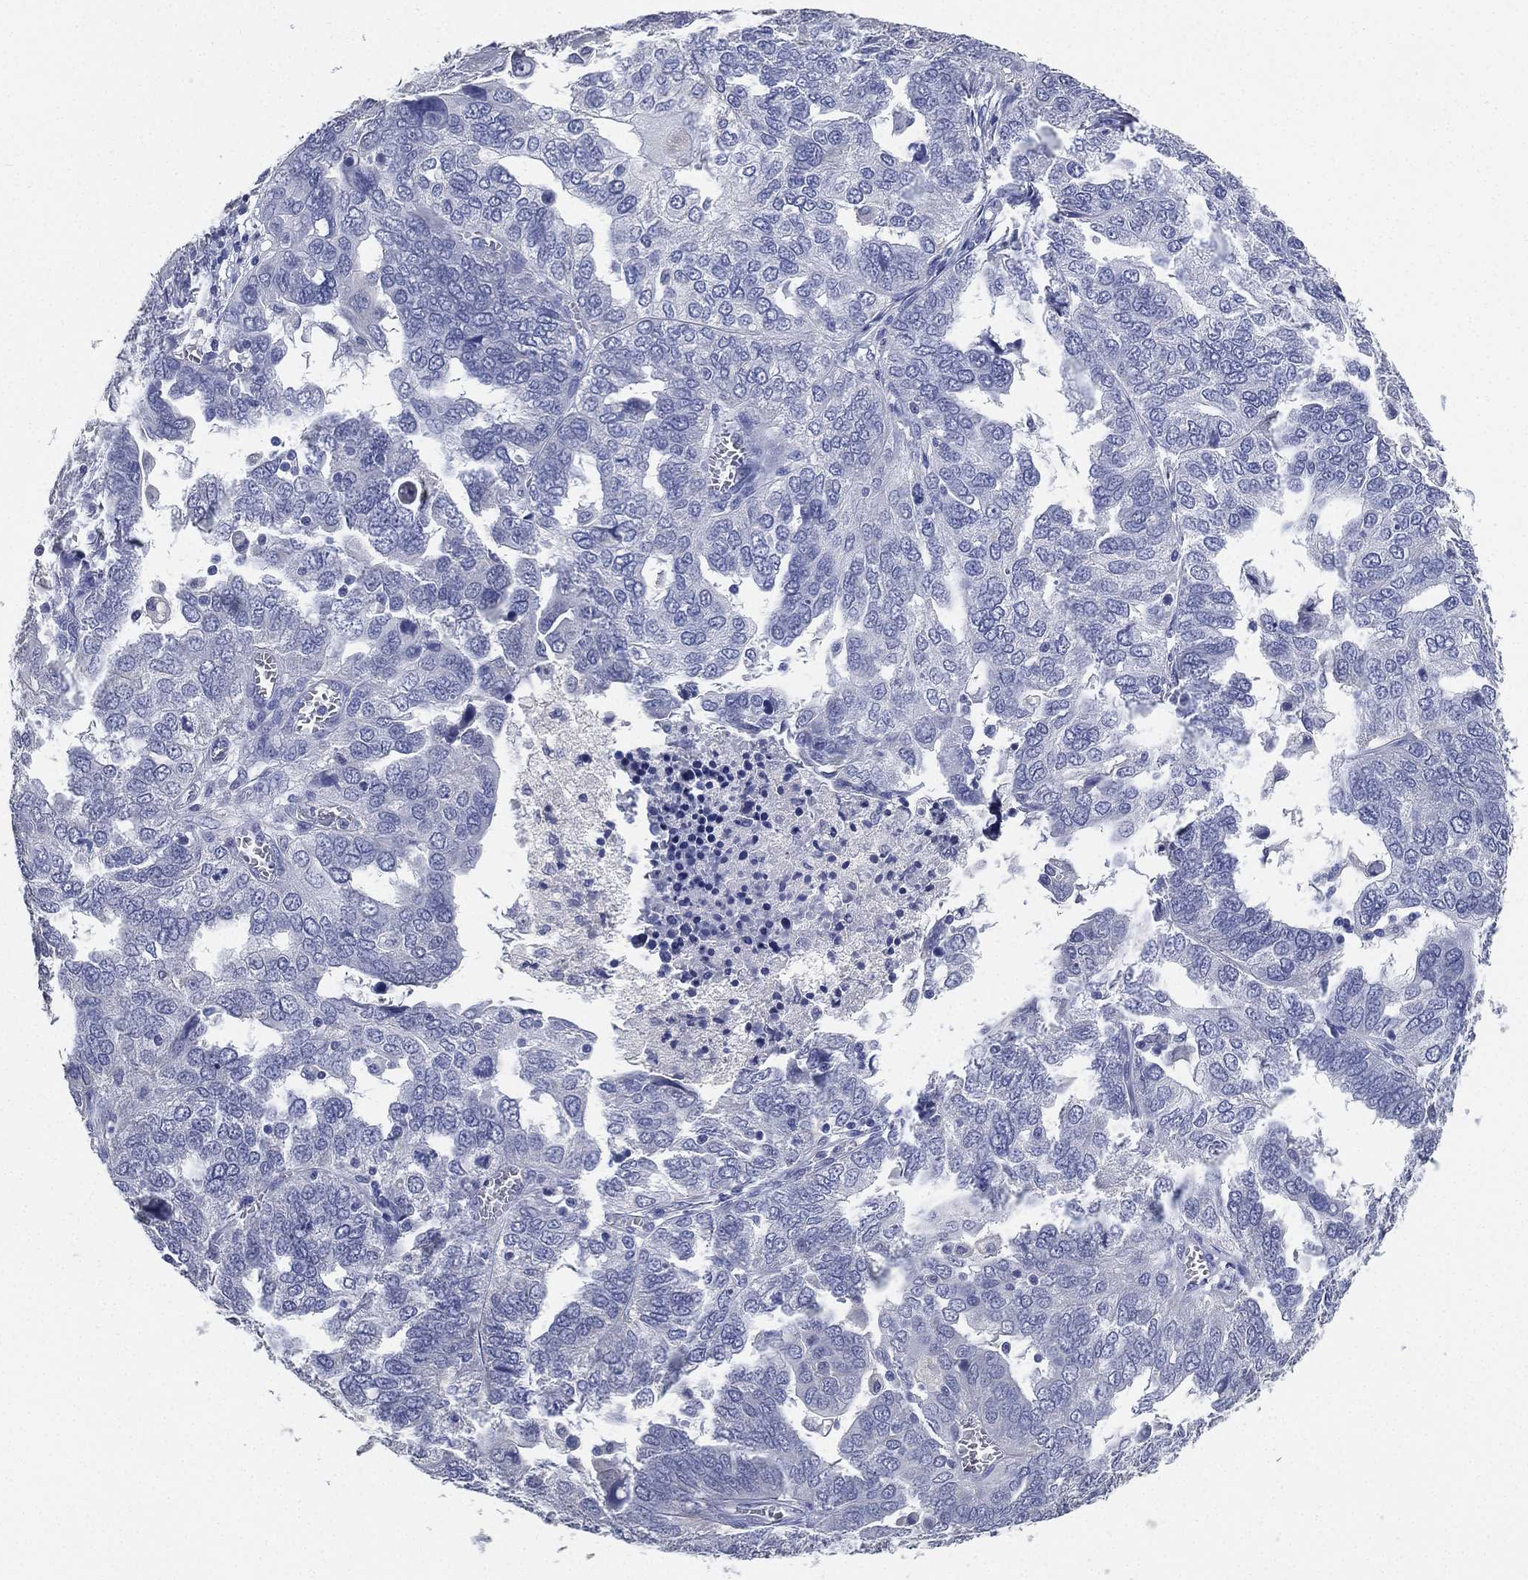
{"staining": {"intensity": "negative", "quantity": "none", "location": "none"}, "tissue": "ovarian cancer", "cell_type": "Tumor cells", "image_type": "cancer", "snomed": [{"axis": "morphology", "description": "Carcinoma, endometroid"}, {"axis": "topography", "description": "Soft tissue"}, {"axis": "topography", "description": "Ovary"}], "caption": "Immunohistochemistry photomicrograph of human ovarian endometroid carcinoma stained for a protein (brown), which displays no staining in tumor cells.", "gene": "IYD", "patient": {"sex": "female", "age": 52}}